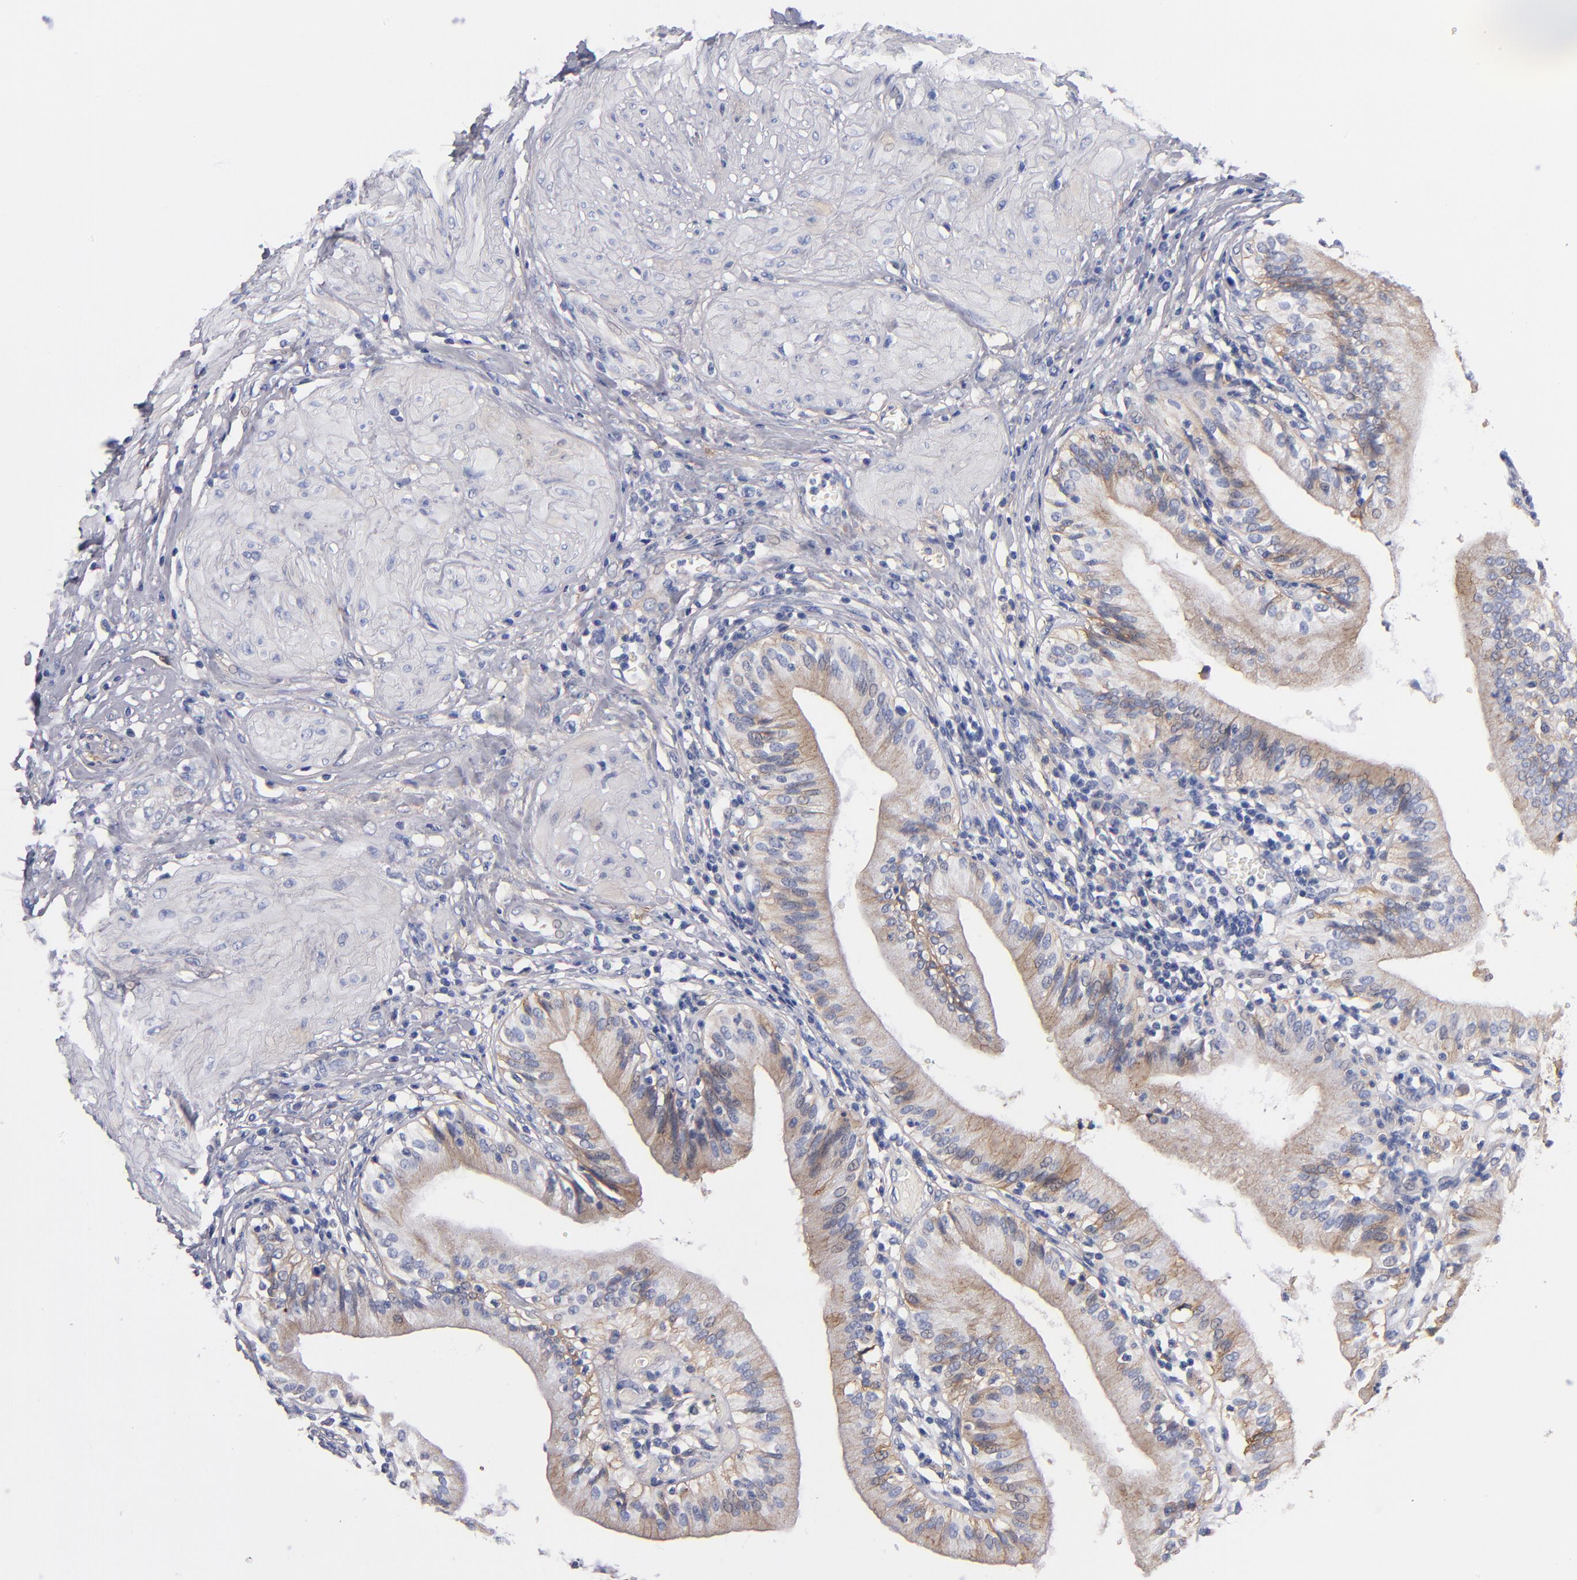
{"staining": {"intensity": "weak", "quantity": ">75%", "location": "cytoplasmic/membranous"}, "tissue": "gallbladder", "cell_type": "Glandular cells", "image_type": "normal", "snomed": [{"axis": "morphology", "description": "Normal tissue, NOS"}, {"axis": "topography", "description": "Gallbladder"}], "caption": "The micrograph demonstrates staining of normal gallbladder, revealing weak cytoplasmic/membranous protein staining (brown color) within glandular cells. The protein is shown in brown color, while the nuclei are stained blue.", "gene": "PLSCR4", "patient": {"sex": "male", "age": 58}}